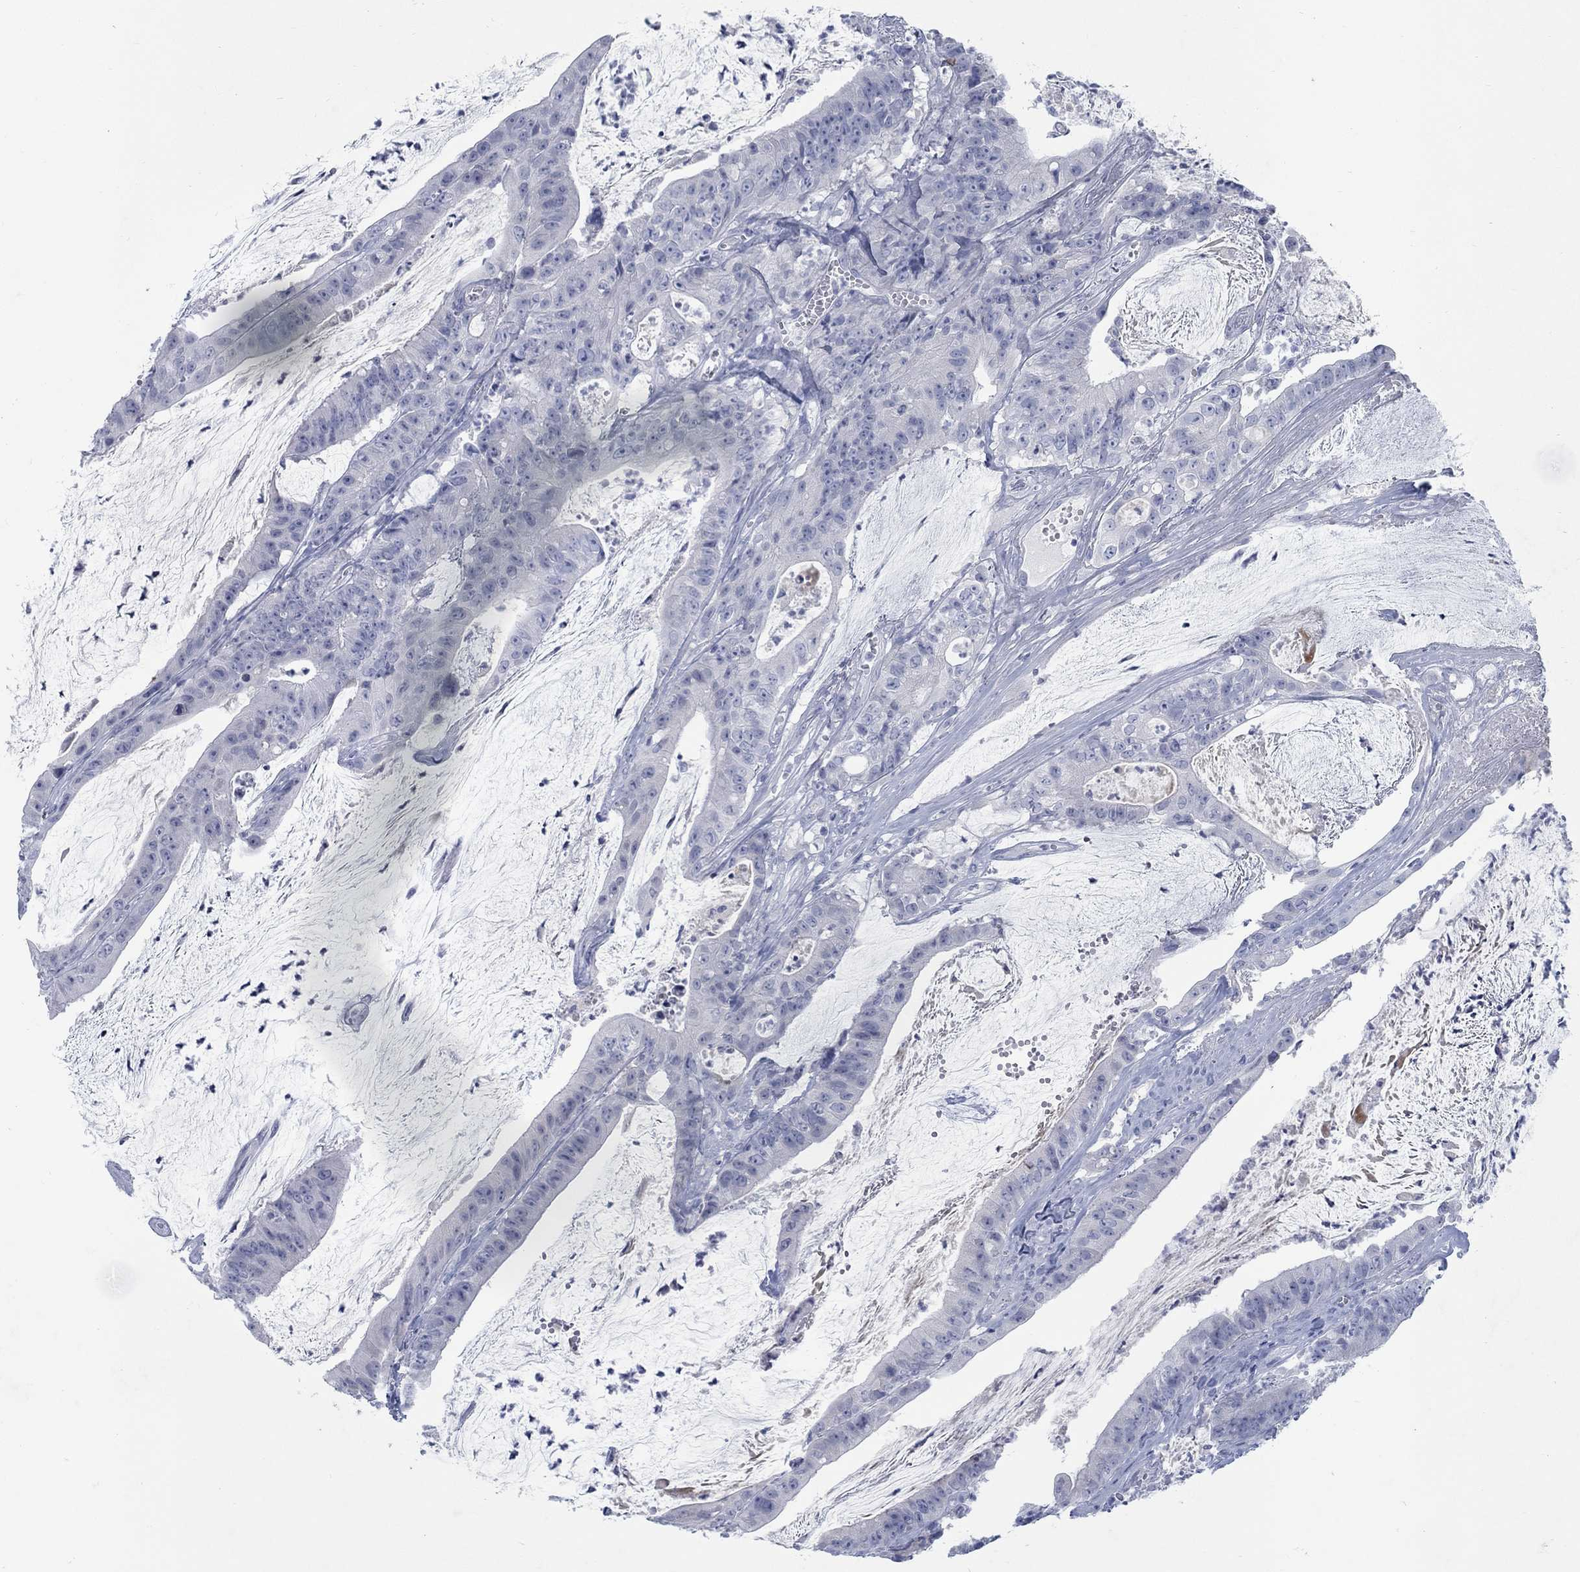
{"staining": {"intensity": "negative", "quantity": "none", "location": "none"}, "tissue": "colorectal cancer", "cell_type": "Tumor cells", "image_type": "cancer", "snomed": [{"axis": "morphology", "description": "Adenocarcinoma, NOS"}, {"axis": "topography", "description": "Colon"}], "caption": "An immunohistochemistry photomicrograph of adenocarcinoma (colorectal) is shown. There is no staining in tumor cells of adenocarcinoma (colorectal). The staining is performed using DAB (3,3'-diaminobenzidine) brown chromogen with nuclei counter-stained in using hematoxylin.", "gene": "RFTN2", "patient": {"sex": "female", "age": 69}}